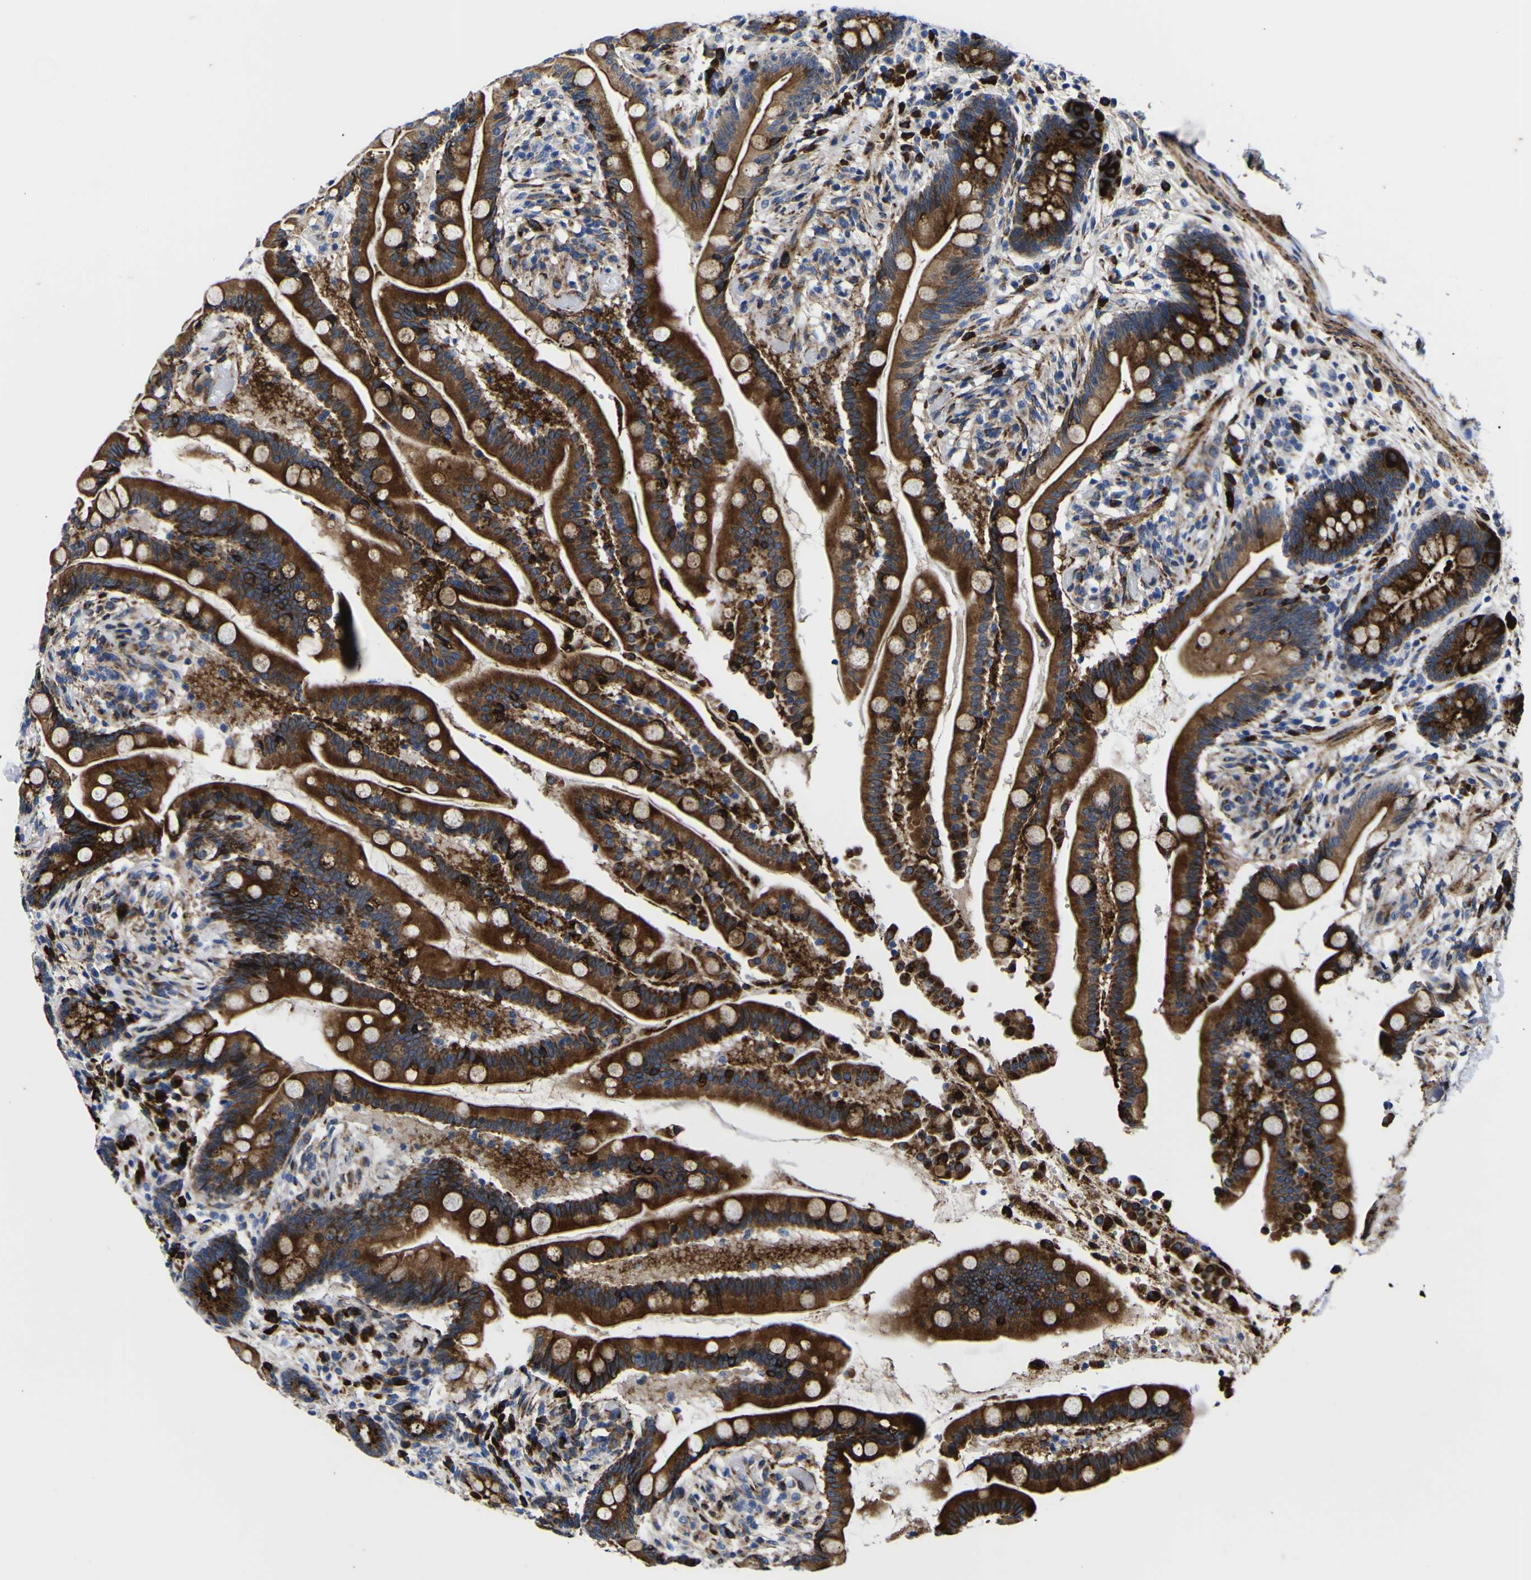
{"staining": {"intensity": "moderate", "quantity": ">75%", "location": "cytoplasmic/membranous"}, "tissue": "colon", "cell_type": "Endothelial cells", "image_type": "normal", "snomed": [{"axis": "morphology", "description": "Normal tissue, NOS"}, {"axis": "topography", "description": "Colon"}], "caption": "IHC staining of unremarkable colon, which demonstrates medium levels of moderate cytoplasmic/membranous positivity in approximately >75% of endothelial cells indicating moderate cytoplasmic/membranous protein positivity. The staining was performed using DAB (3,3'-diaminobenzidine) (brown) for protein detection and nuclei were counterstained in hematoxylin (blue).", "gene": "SCD", "patient": {"sex": "male", "age": 73}}